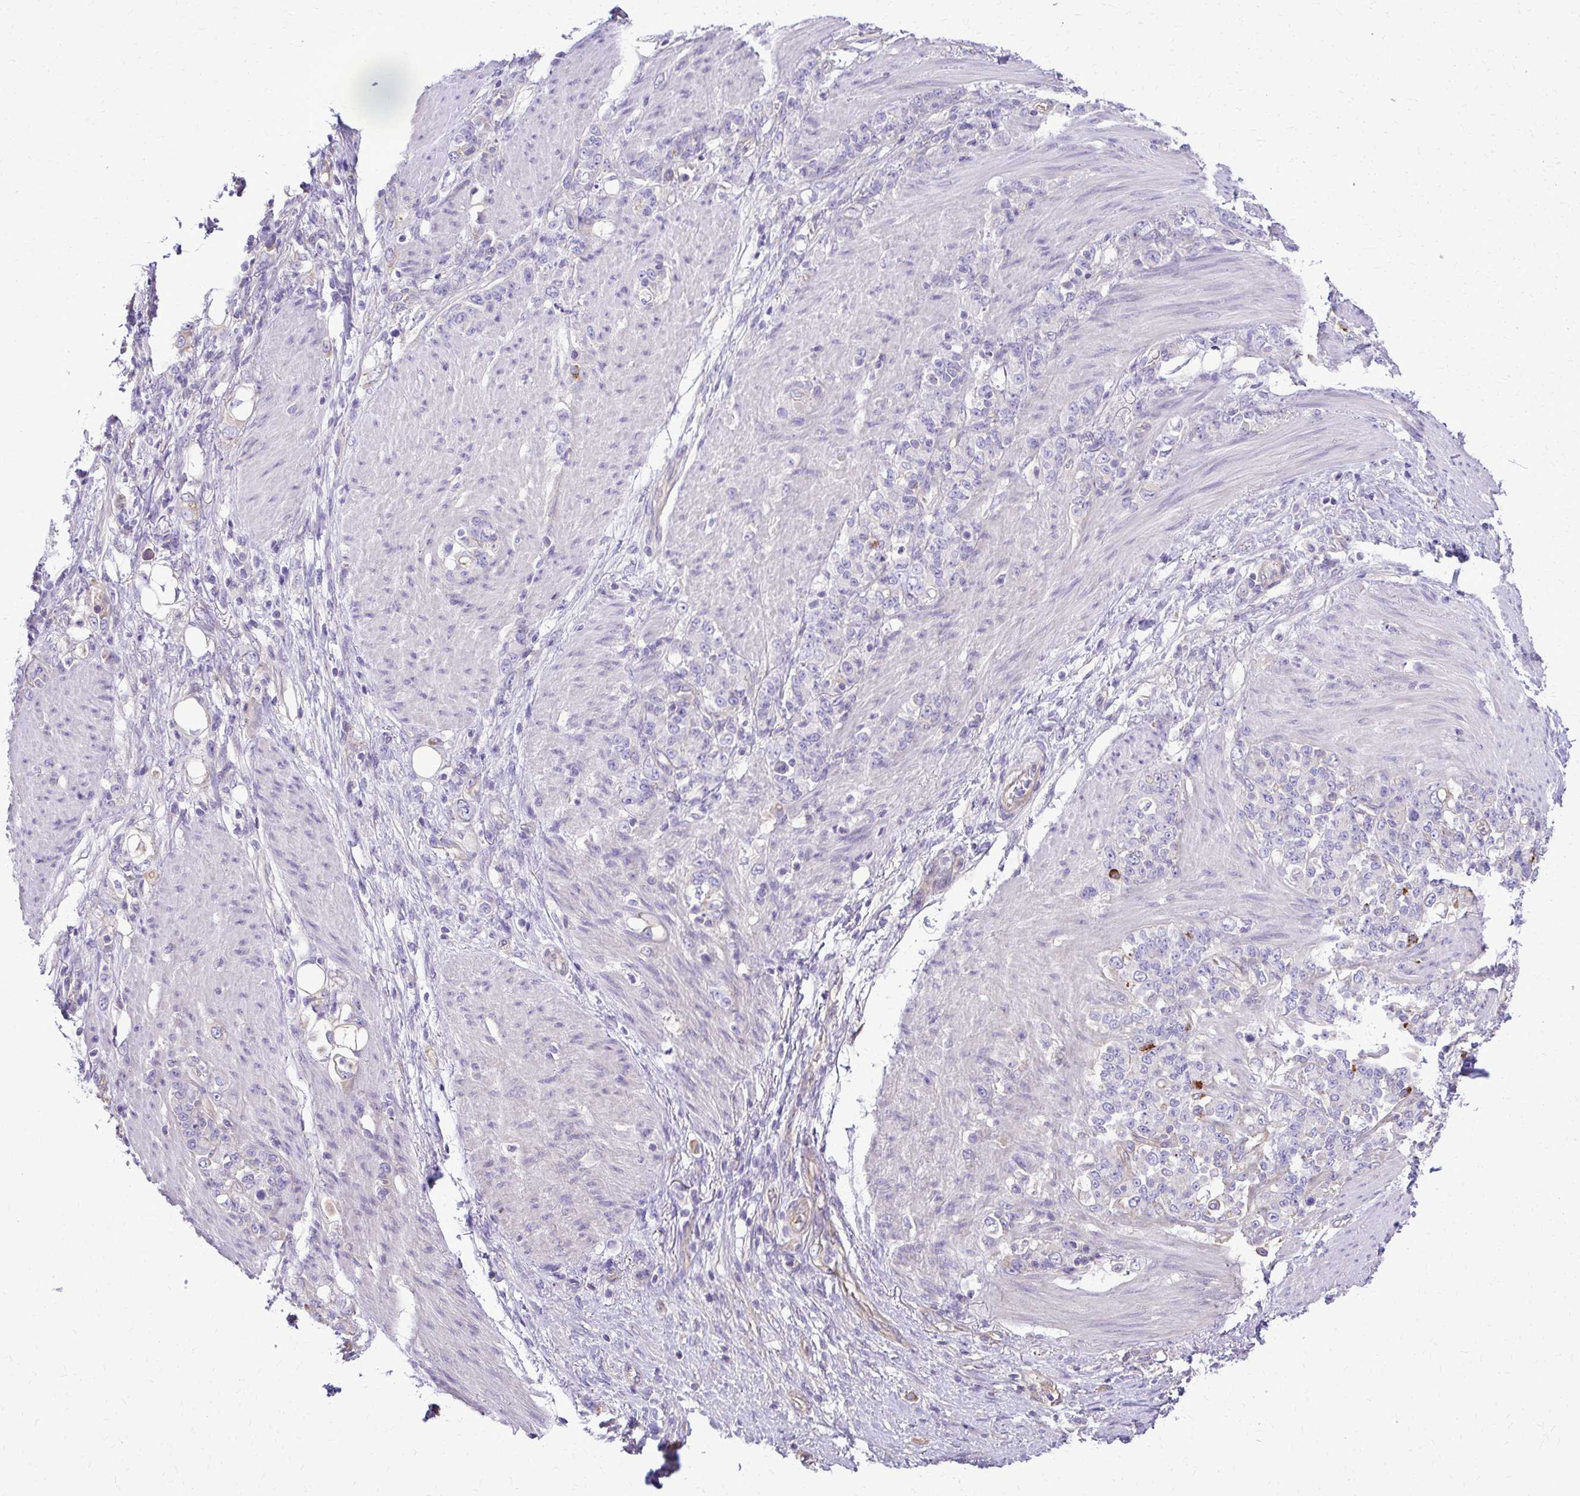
{"staining": {"intensity": "negative", "quantity": "none", "location": "none"}, "tissue": "stomach cancer", "cell_type": "Tumor cells", "image_type": "cancer", "snomed": [{"axis": "morphology", "description": "Adenocarcinoma, NOS"}, {"axis": "topography", "description": "Stomach"}], "caption": "IHC photomicrograph of neoplastic tissue: stomach cancer stained with DAB (3,3'-diaminobenzidine) exhibits no significant protein staining in tumor cells.", "gene": "RUNDC3B", "patient": {"sex": "female", "age": 79}}